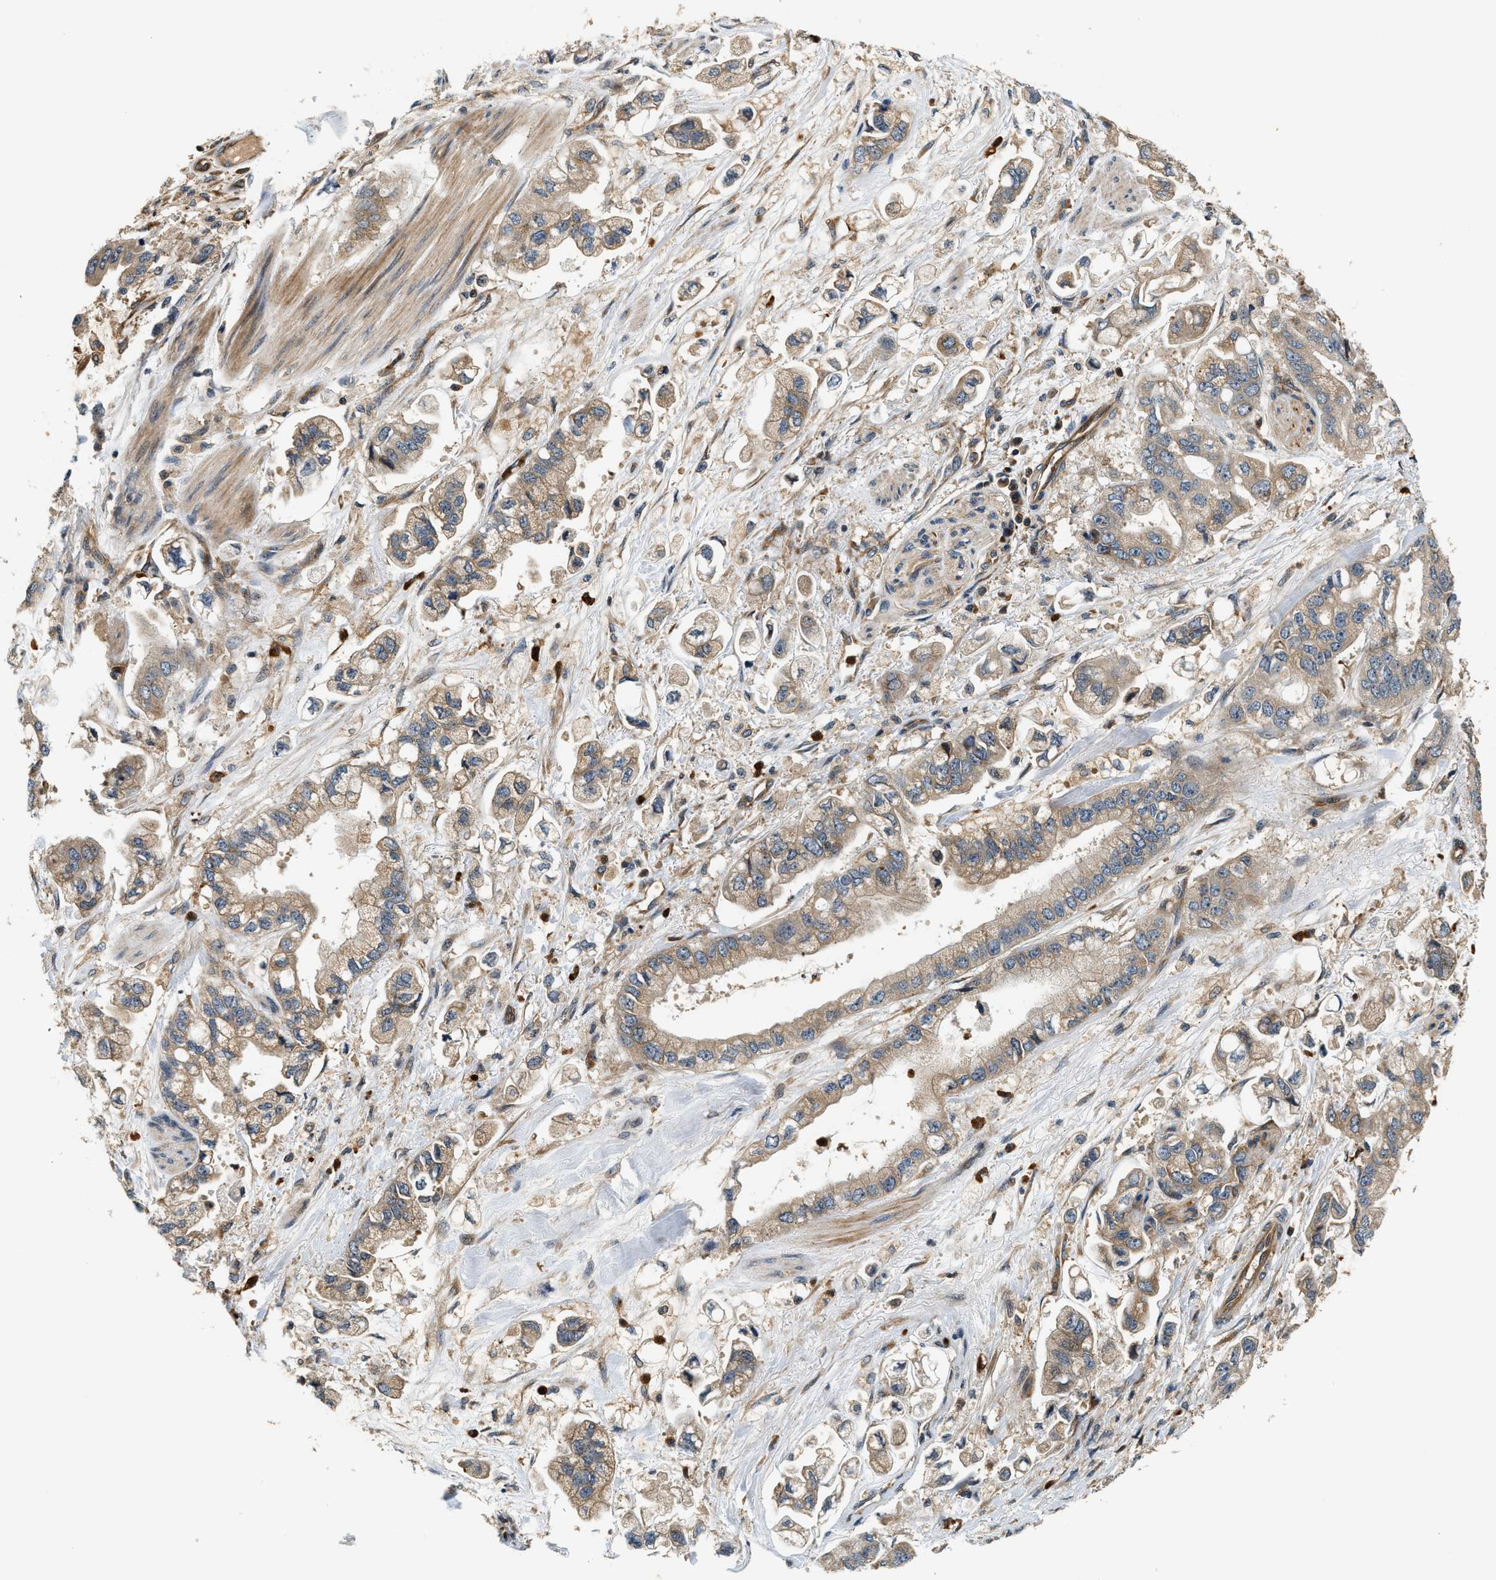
{"staining": {"intensity": "moderate", "quantity": ">75%", "location": "cytoplasmic/membranous"}, "tissue": "stomach cancer", "cell_type": "Tumor cells", "image_type": "cancer", "snomed": [{"axis": "morphology", "description": "Normal tissue, NOS"}, {"axis": "morphology", "description": "Adenocarcinoma, NOS"}, {"axis": "topography", "description": "Stomach"}], "caption": "Human adenocarcinoma (stomach) stained with a brown dye reveals moderate cytoplasmic/membranous positive positivity in about >75% of tumor cells.", "gene": "SAMD9", "patient": {"sex": "male", "age": 62}}